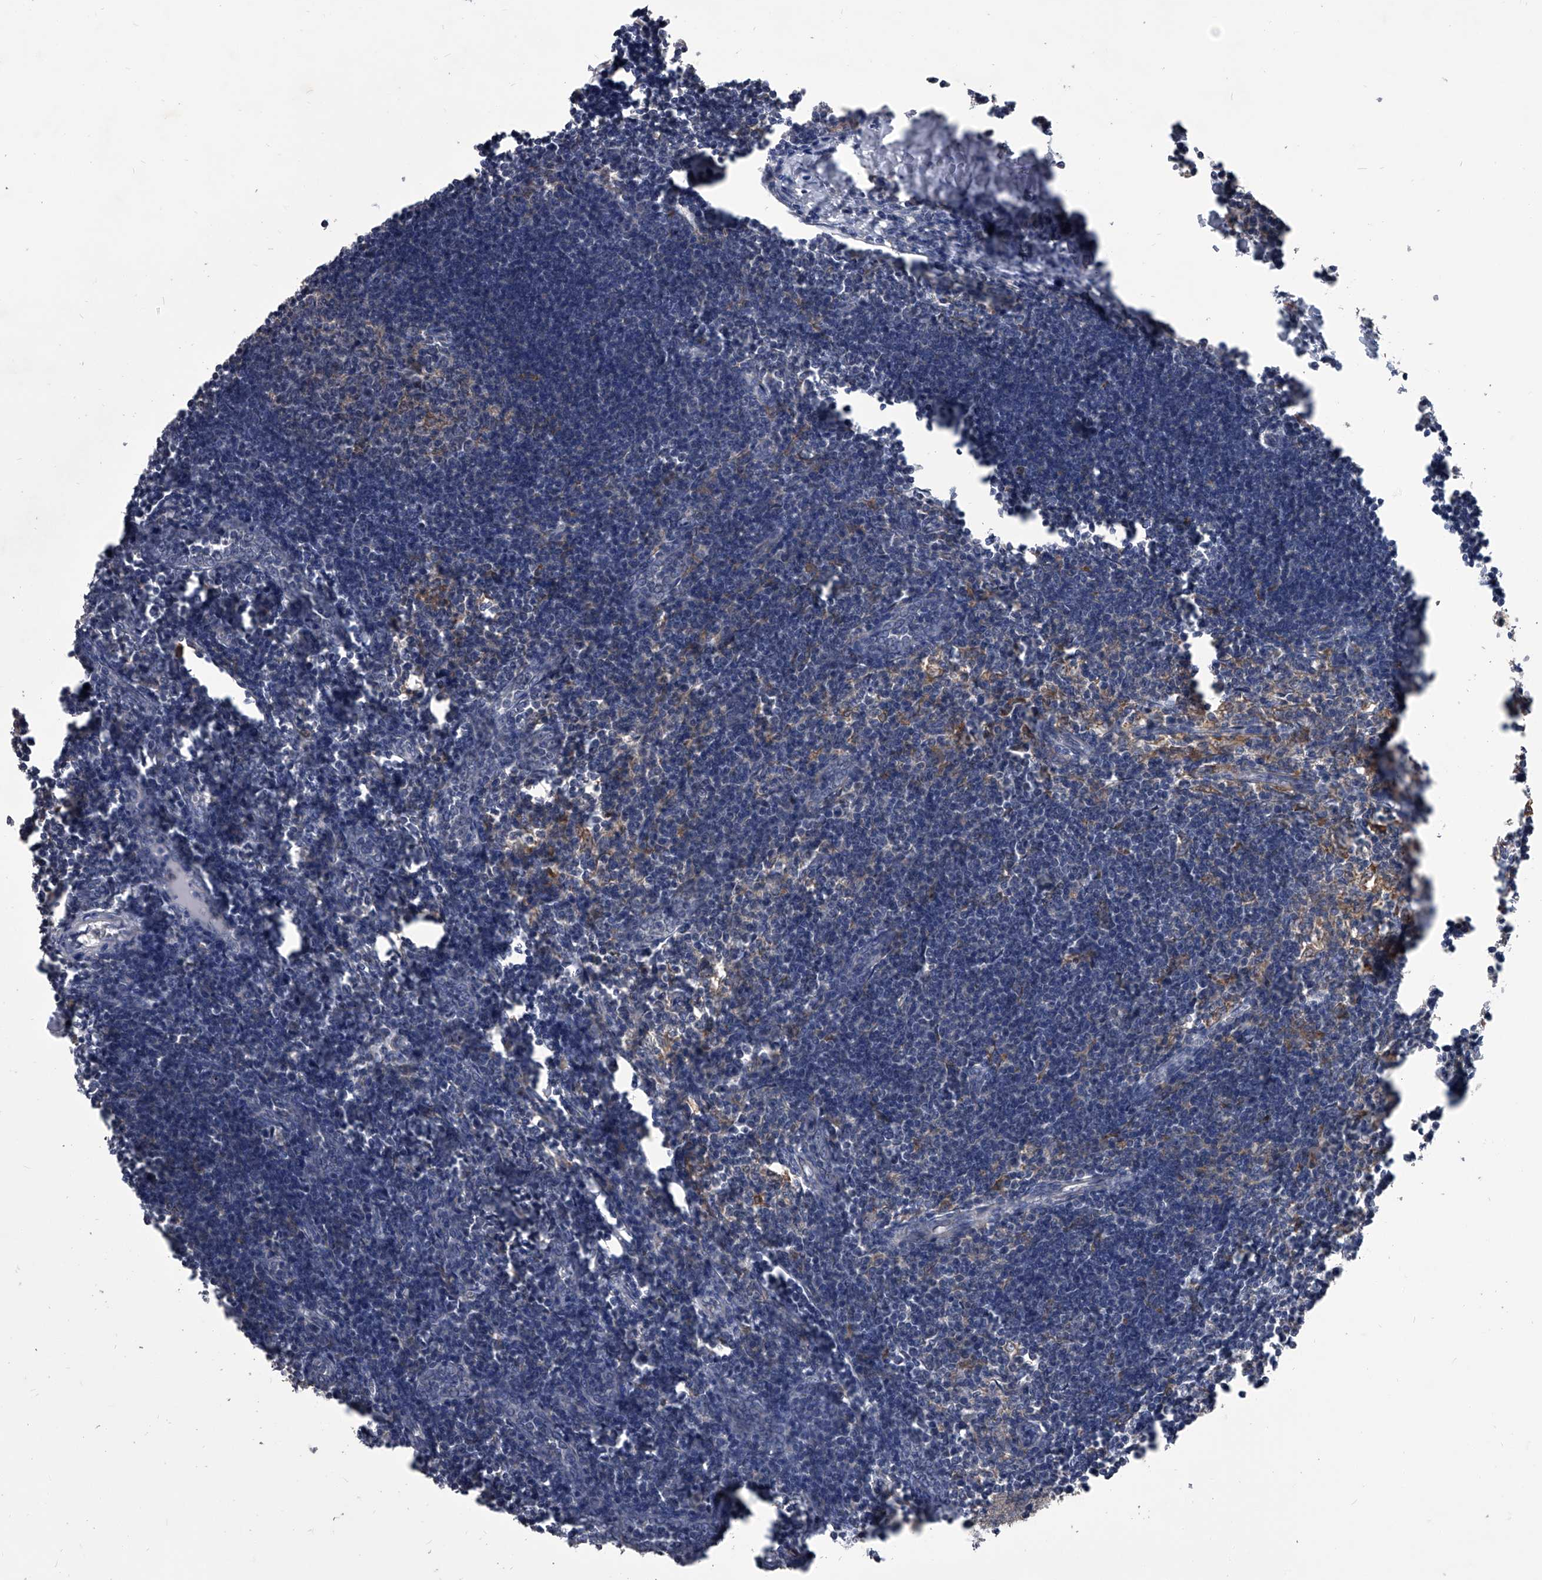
{"staining": {"intensity": "moderate", "quantity": "<25%", "location": "cytoplasmic/membranous"}, "tissue": "lymph node", "cell_type": "Germinal center cells", "image_type": "normal", "snomed": [{"axis": "morphology", "description": "Normal tissue, NOS"}, {"axis": "morphology", "description": "Malignant melanoma, Metastatic site"}, {"axis": "topography", "description": "Lymph node"}], "caption": "Approximately <25% of germinal center cells in benign lymph node demonstrate moderate cytoplasmic/membranous protein expression as visualized by brown immunohistochemical staining.", "gene": "MAP4K3", "patient": {"sex": "male", "age": 41}}